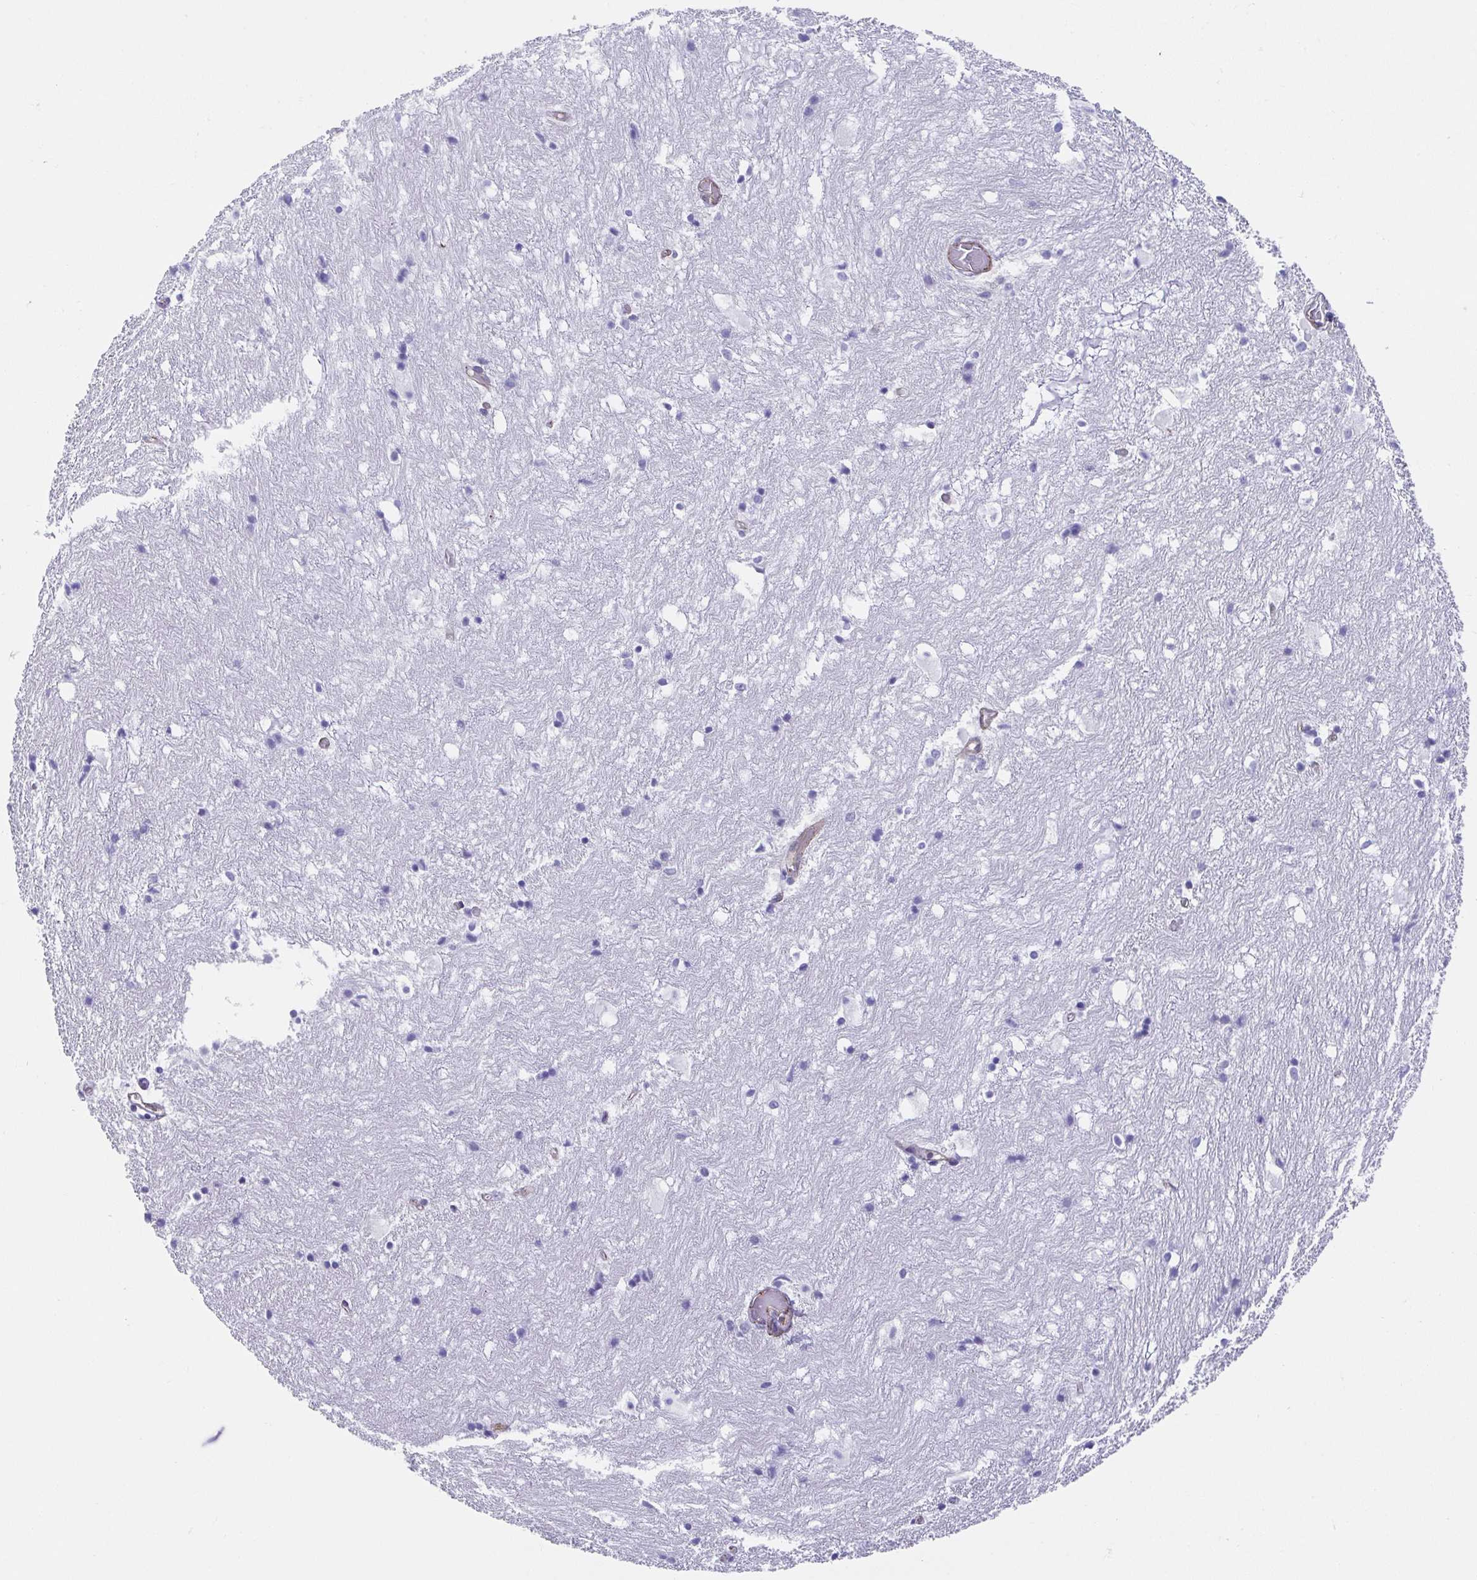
{"staining": {"intensity": "negative", "quantity": "none", "location": "none"}, "tissue": "hippocampus", "cell_type": "Glial cells", "image_type": "normal", "snomed": [{"axis": "morphology", "description": "Normal tissue, NOS"}, {"axis": "topography", "description": "Hippocampus"}], "caption": "DAB (3,3'-diaminobenzidine) immunohistochemical staining of unremarkable human hippocampus reveals no significant staining in glial cells. (DAB (3,3'-diaminobenzidine) IHC visualized using brightfield microscopy, high magnification).", "gene": "TRAM2", "patient": {"sex": "female", "age": 52}}